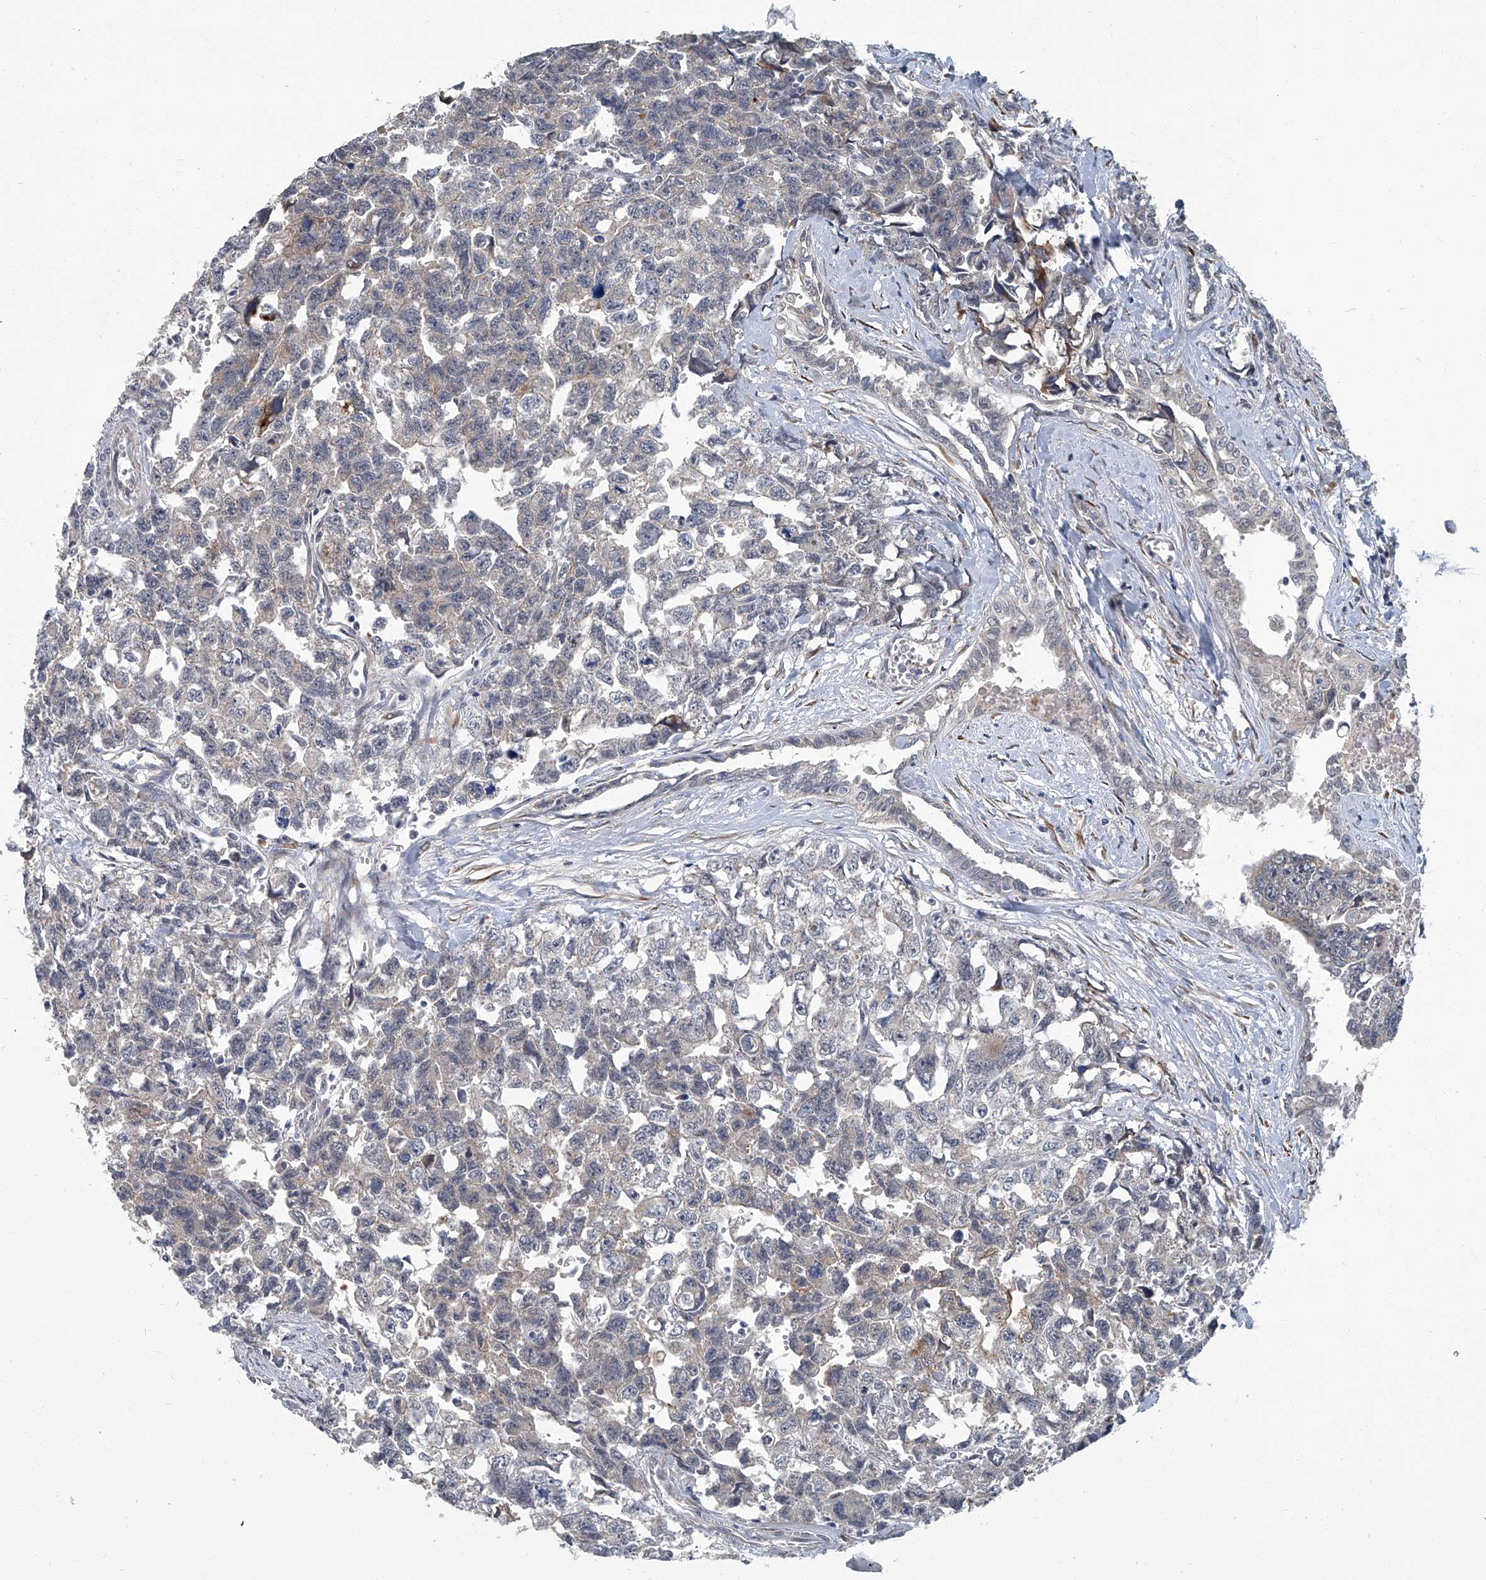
{"staining": {"intensity": "negative", "quantity": "none", "location": "none"}, "tissue": "testis cancer", "cell_type": "Tumor cells", "image_type": "cancer", "snomed": [{"axis": "morphology", "description": "Carcinoma, Embryonal, NOS"}, {"axis": "topography", "description": "Testis"}], "caption": "The micrograph demonstrates no staining of tumor cells in testis embryonal carcinoma. The staining is performed using DAB (3,3'-diaminobenzidine) brown chromogen with nuclei counter-stained in using hematoxylin.", "gene": "AKNAD1", "patient": {"sex": "male", "age": 31}}